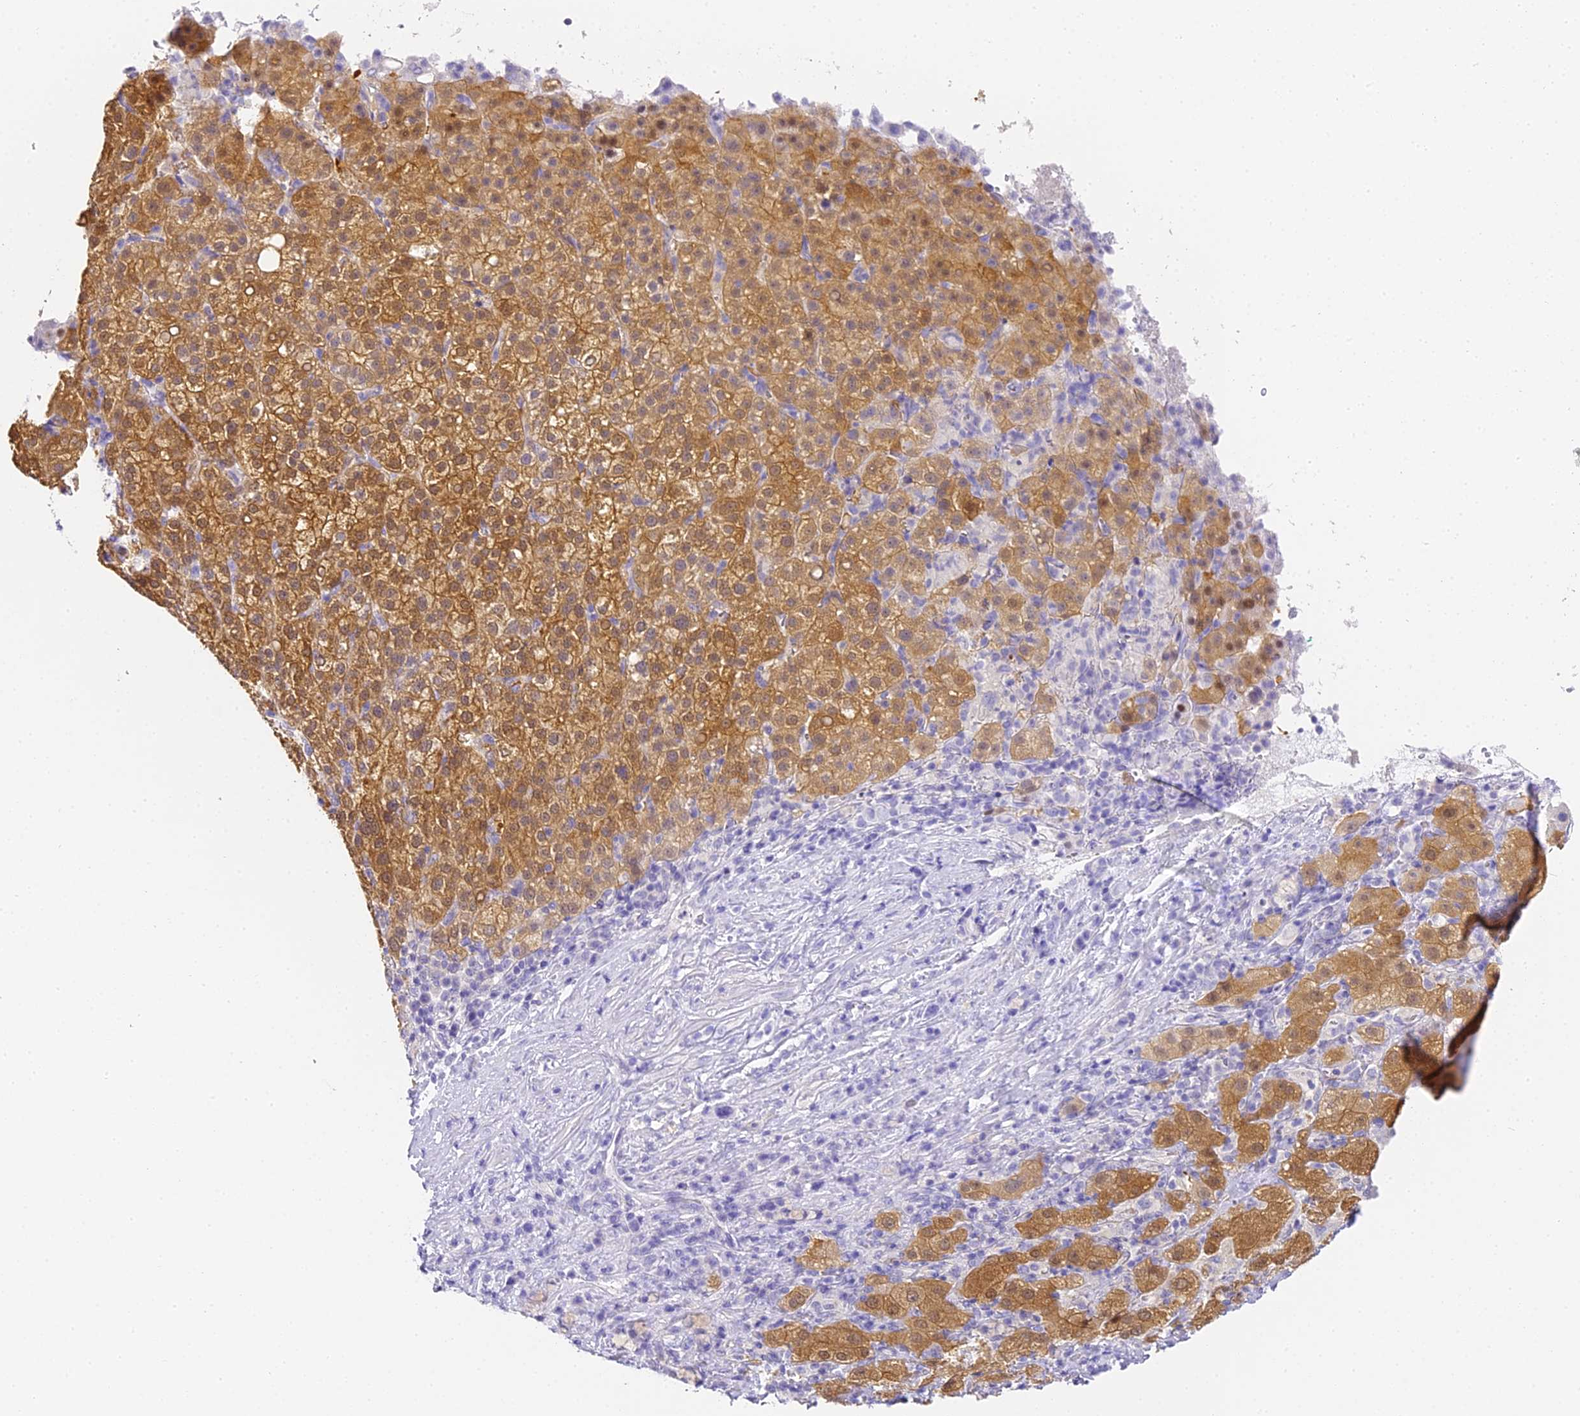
{"staining": {"intensity": "moderate", "quantity": ">75%", "location": "cytoplasmic/membranous,nuclear"}, "tissue": "liver cancer", "cell_type": "Tumor cells", "image_type": "cancer", "snomed": [{"axis": "morphology", "description": "Carcinoma, Hepatocellular, NOS"}, {"axis": "topography", "description": "Liver"}], "caption": "Immunohistochemistry micrograph of neoplastic tissue: human liver cancer stained using immunohistochemistry displays medium levels of moderate protein expression localized specifically in the cytoplasmic/membranous and nuclear of tumor cells, appearing as a cytoplasmic/membranous and nuclear brown color.", "gene": "ABHD14A-ACY1", "patient": {"sex": "female", "age": 58}}